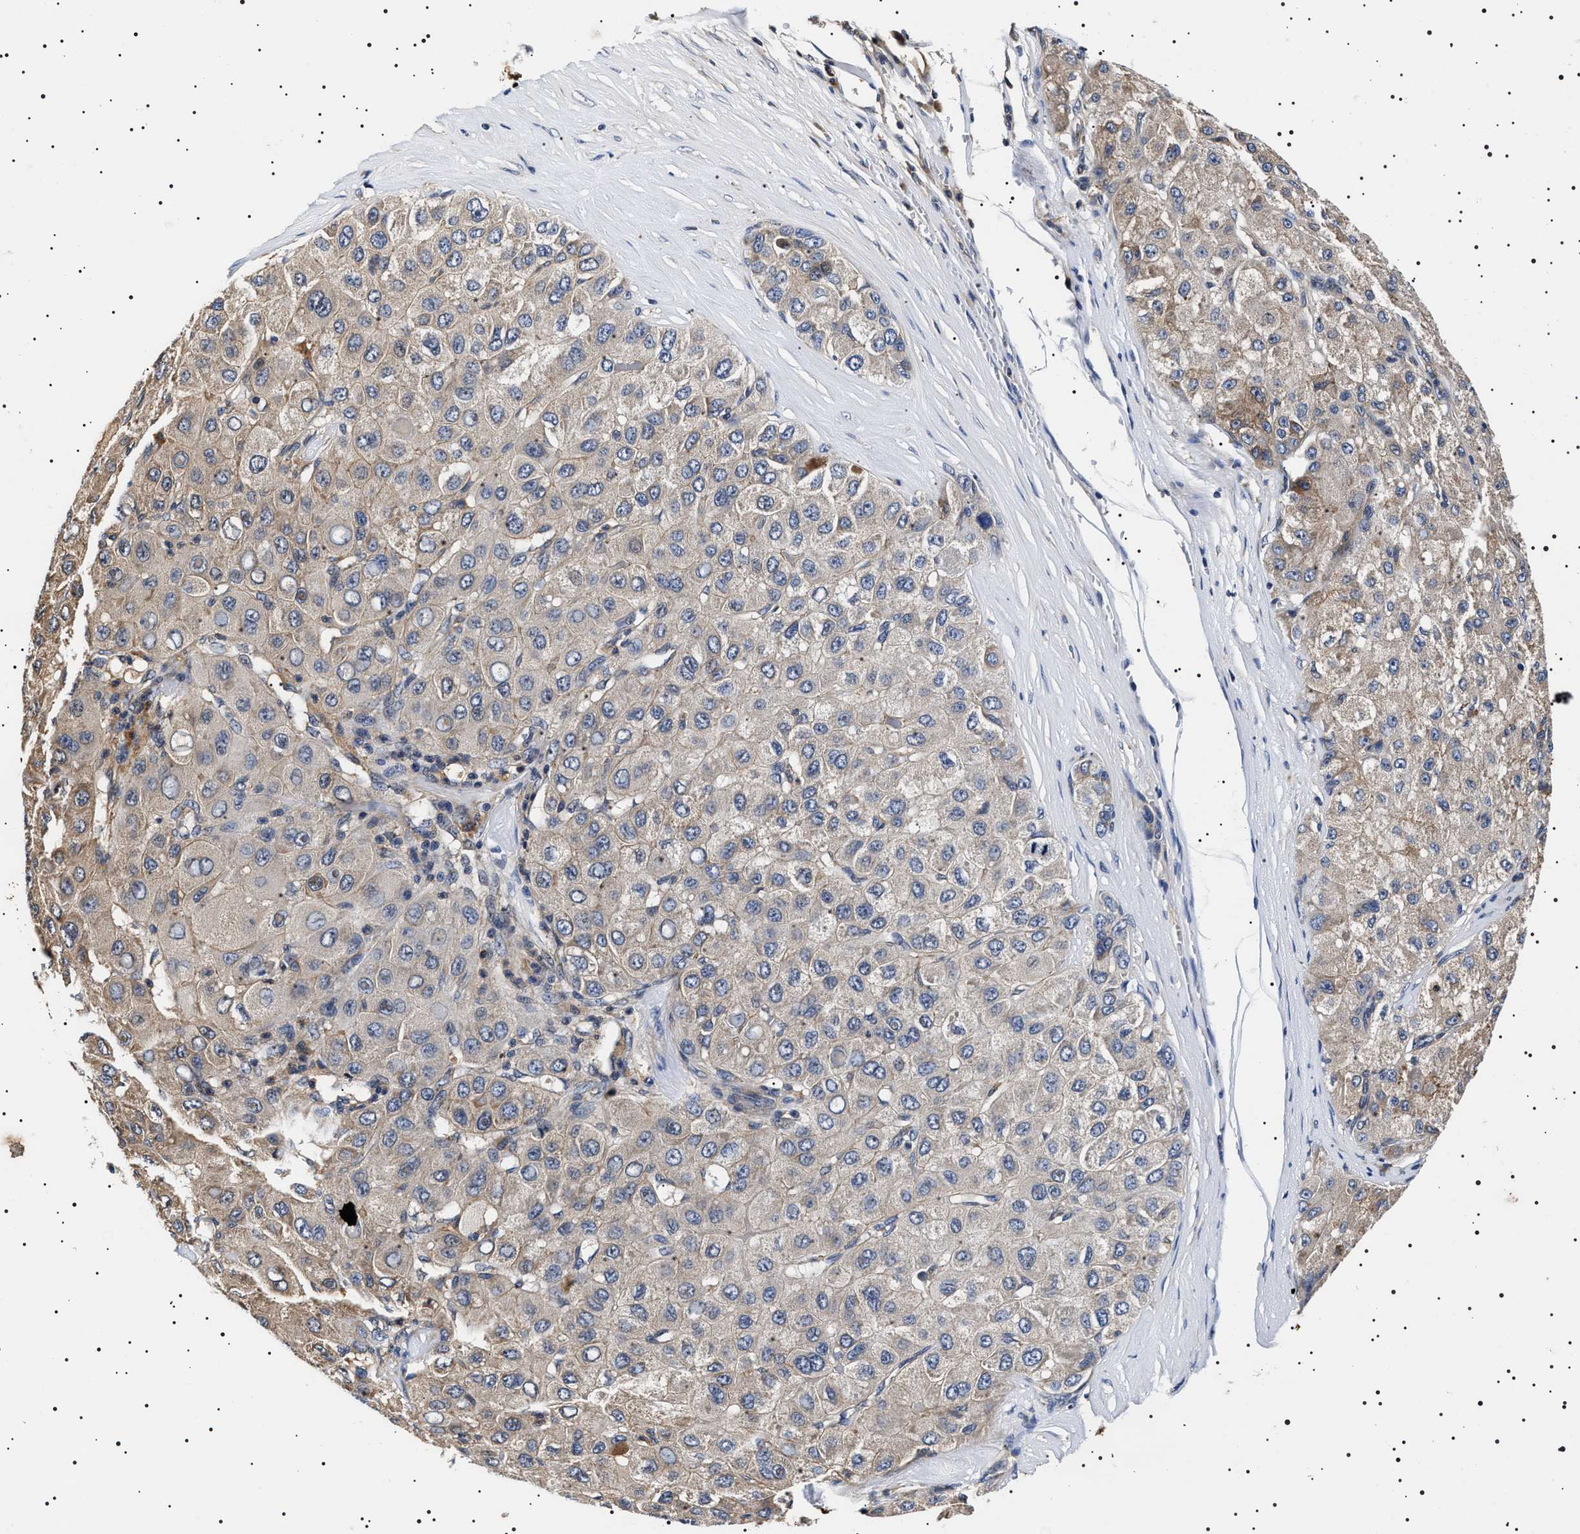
{"staining": {"intensity": "weak", "quantity": "<25%", "location": "cytoplasmic/membranous"}, "tissue": "liver cancer", "cell_type": "Tumor cells", "image_type": "cancer", "snomed": [{"axis": "morphology", "description": "Carcinoma, Hepatocellular, NOS"}, {"axis": "topography", "description": "Liver"}], "caption": "There is no significant expression in tumor cells of liver cancer.", "gene": "SLC4A7", "patient": {"sex": "male", "age": 80}}